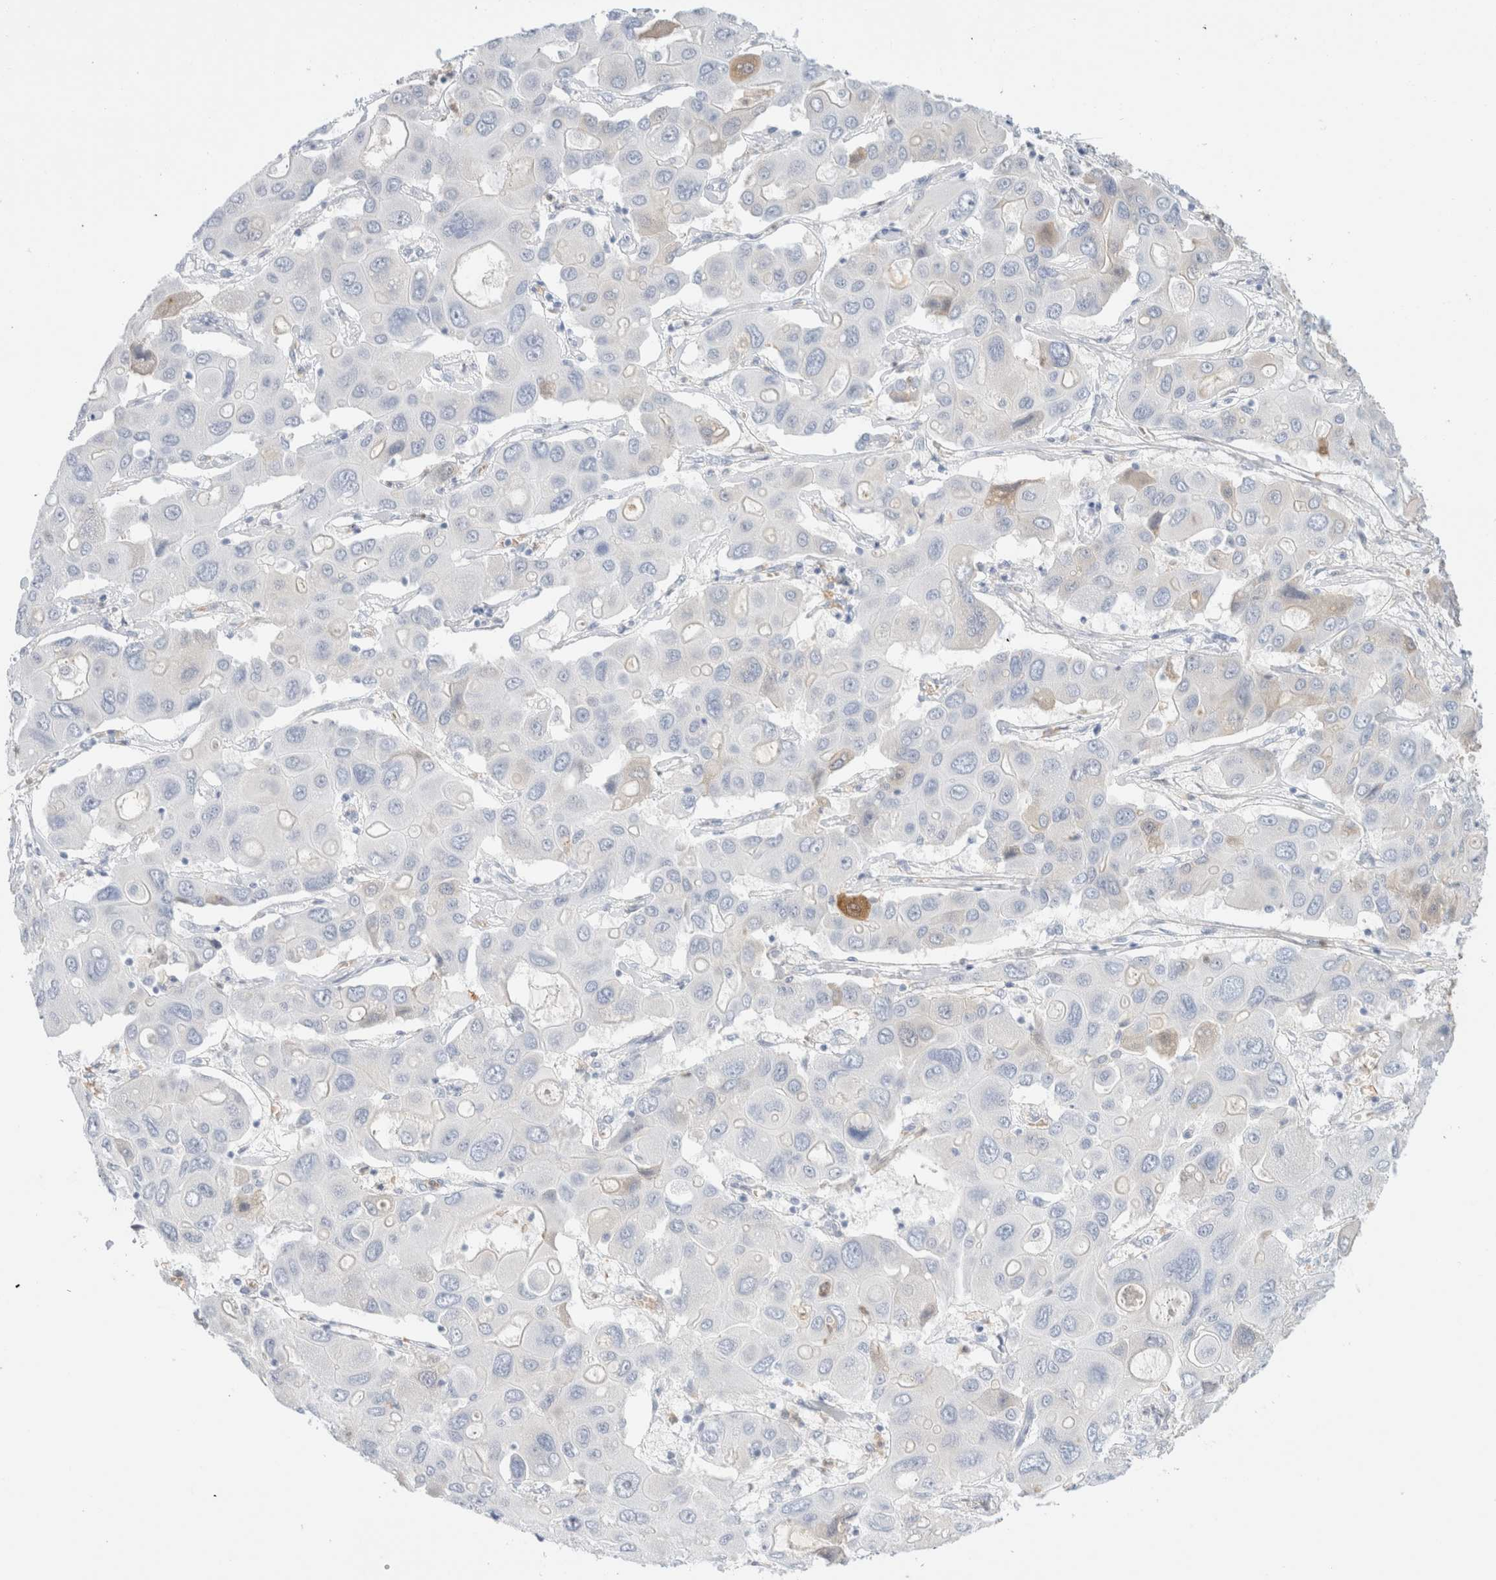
{"staining": {"intensity": "negative", "quantity": "none", "location": "none"}, "tissue": "liver cancer", "cell_type": "Tumor cells", "image_type": "cancer", "snomed": [{"axis": "morphology", "description": "Cholangiocarcinoma"}, {"axis": "topography", "description": "Liver"}], "caption": "Cholangiocarcinoma (liver) was stained to show a protein in brown. There is no significant staining in tumor cells. (Stains: DAB IHC with hematoxylin counter stain, Microscopy: brightfield microscopy at high magnification).", "gene": "ARG1", "patient": {"sex": "male", "age": 67}}